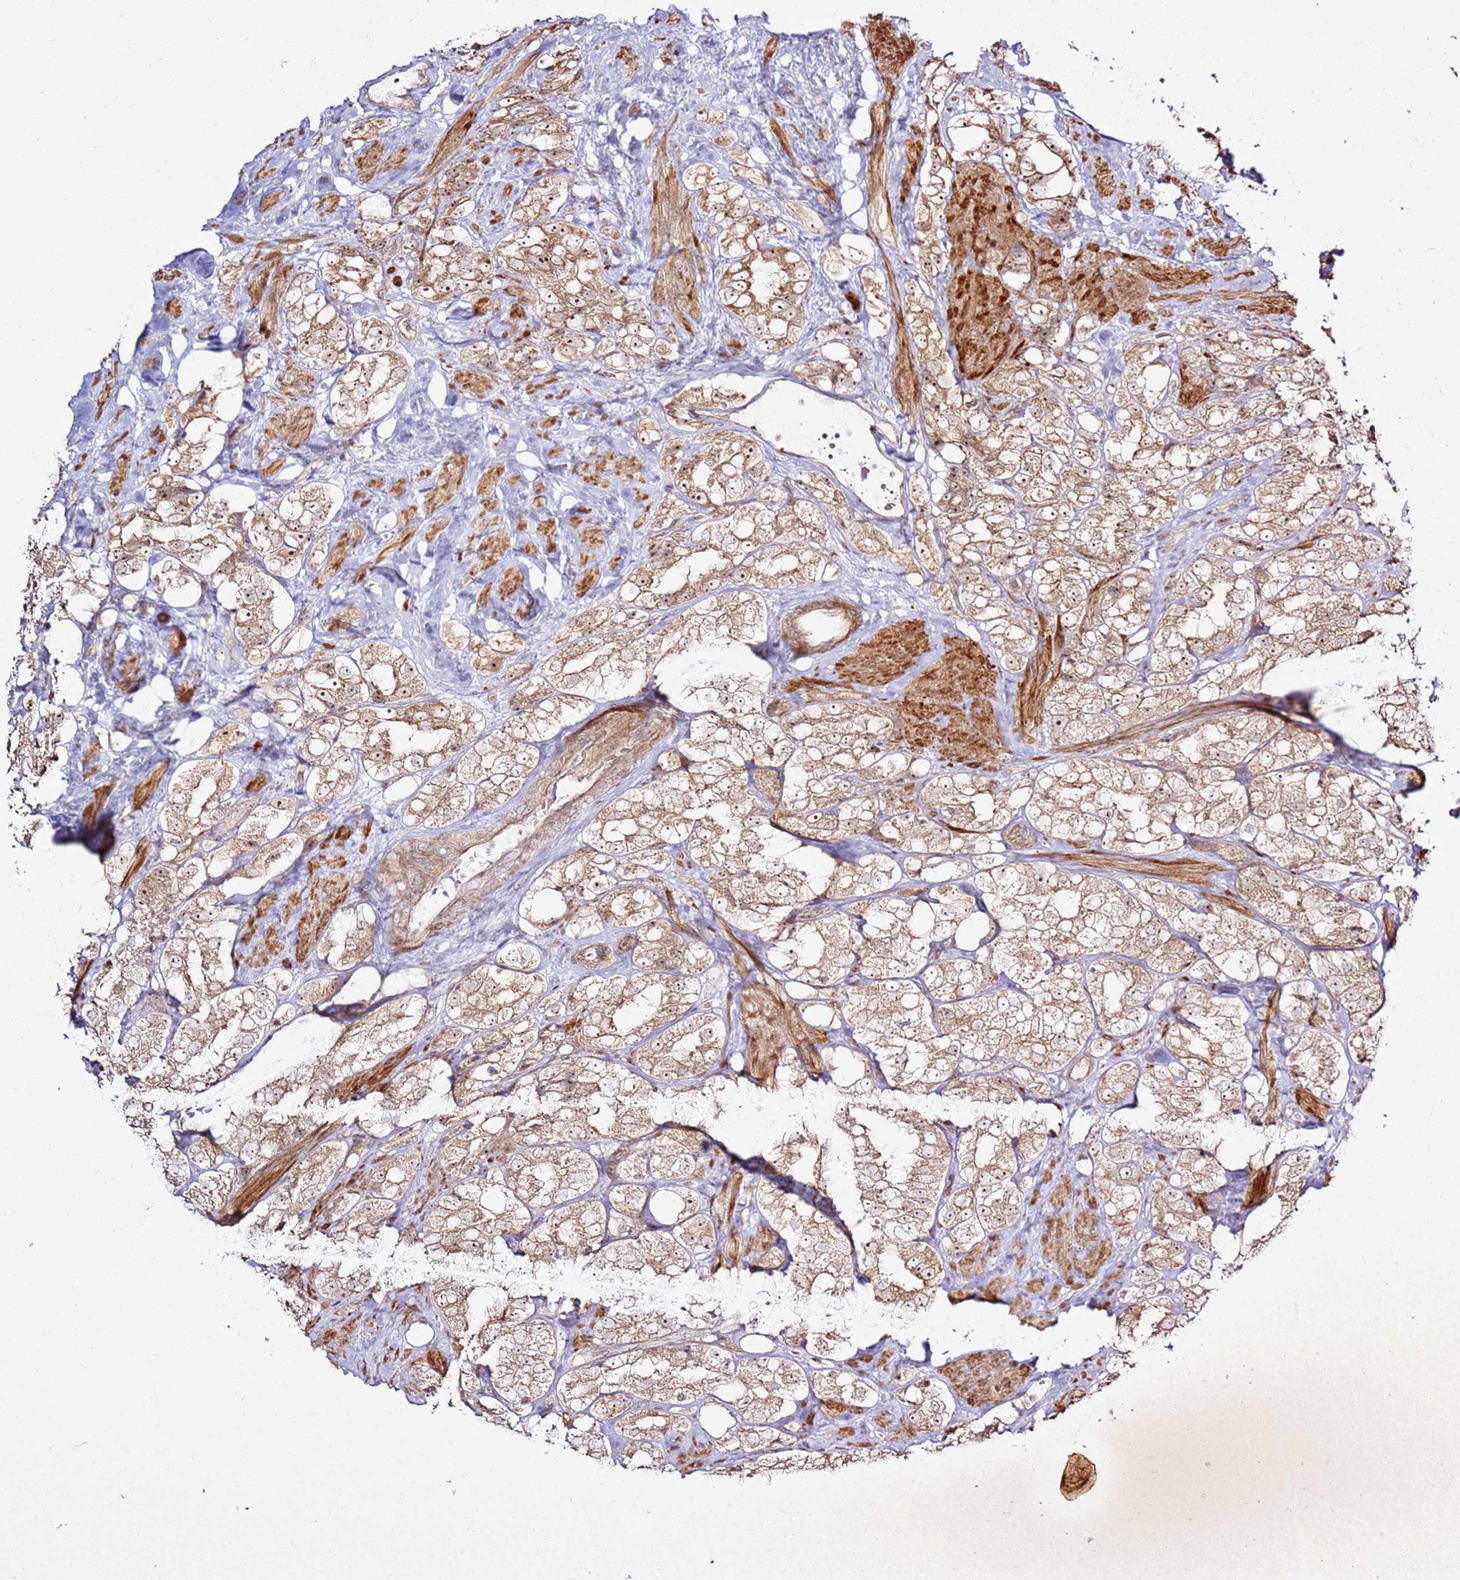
{"staining": {"intensity": "moderate", "quantity": ">75%", "location": "cytoplasmic/membranous,nuclear"}, "tissue": "prostate cancer", "cell_type": "Tumor cells", "image_type": "cancer", "snomed": [{"axis": "morphology", "description": "Adenocarcinoma, NOS"}, {"axis": "topography", "description": "Prostate"}], "caption": "Immunohistochemistry (IHC) photomicrograph of neoplastic tissue: human adenocarcinoma (prostate) stained using IHC shows medium levels of moderate protein expression localized specifically in the cytoplasmic/membranous and nuclear of tumor cells, appearing as a cytoplasmic/membranous and nuclear brown color.", "gene": "CNPY1", "patient": {"sex": "male", "age": 79}}